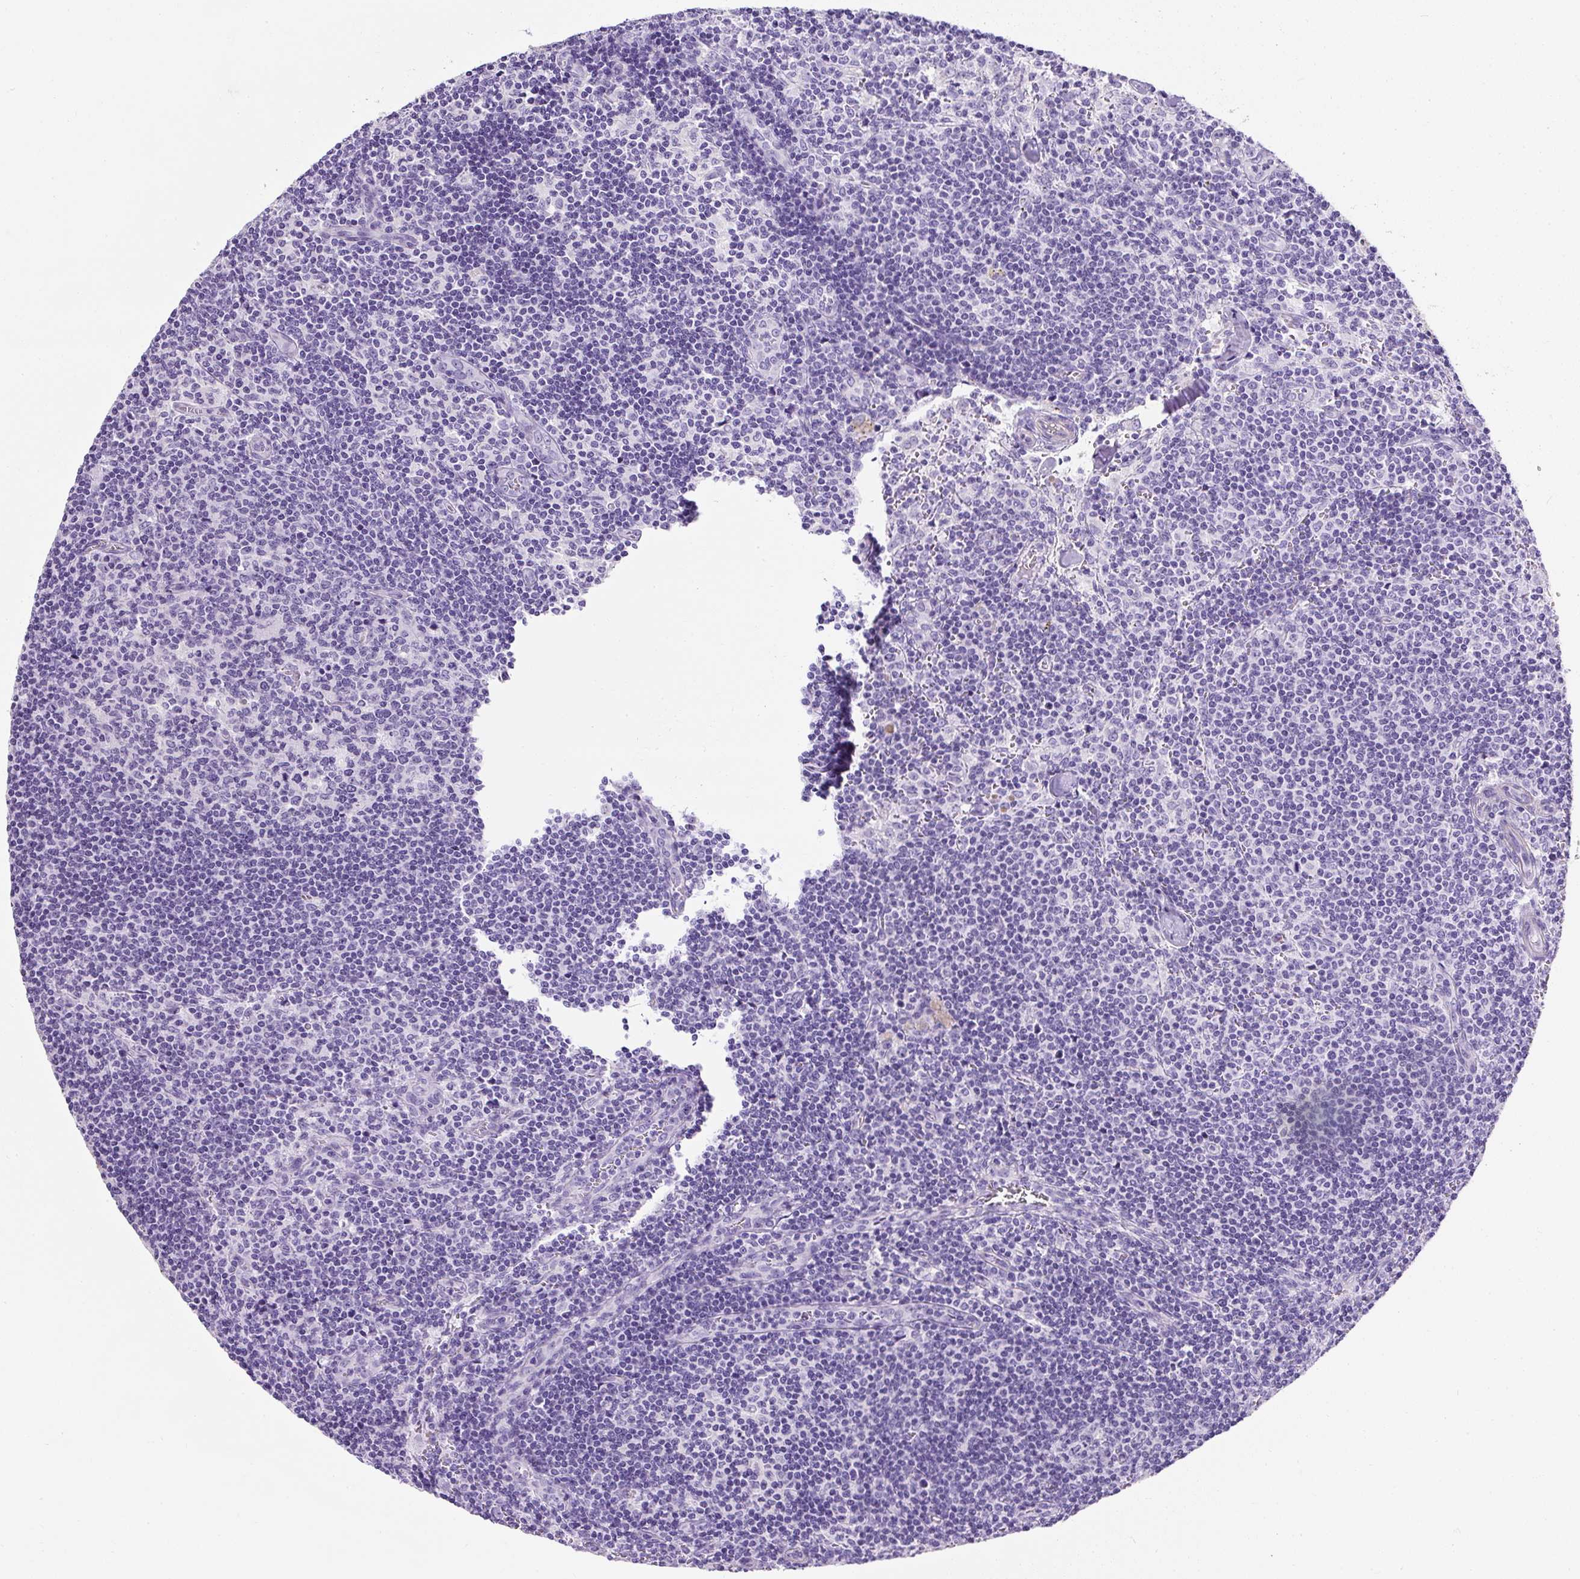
{"staining": {"intensity": "negative", "quantity": "none", "location": "none"}, "tissue": "lymph node", "cell_type": "Germinal center cells", "image_type": "normal", "snomed": [{"axis": "morphology", "description": "Normal tissue, NOS"}, {"axis": "topography", "description": "Lymph node"}], "caption": "Immunohistochemistry histopathology image of normal lymph node stained for a protein (brown), which shows no positivity in germinal center cells.", "gene": "C2CD4C", "patient": {"sex": "female", "age": 45}}